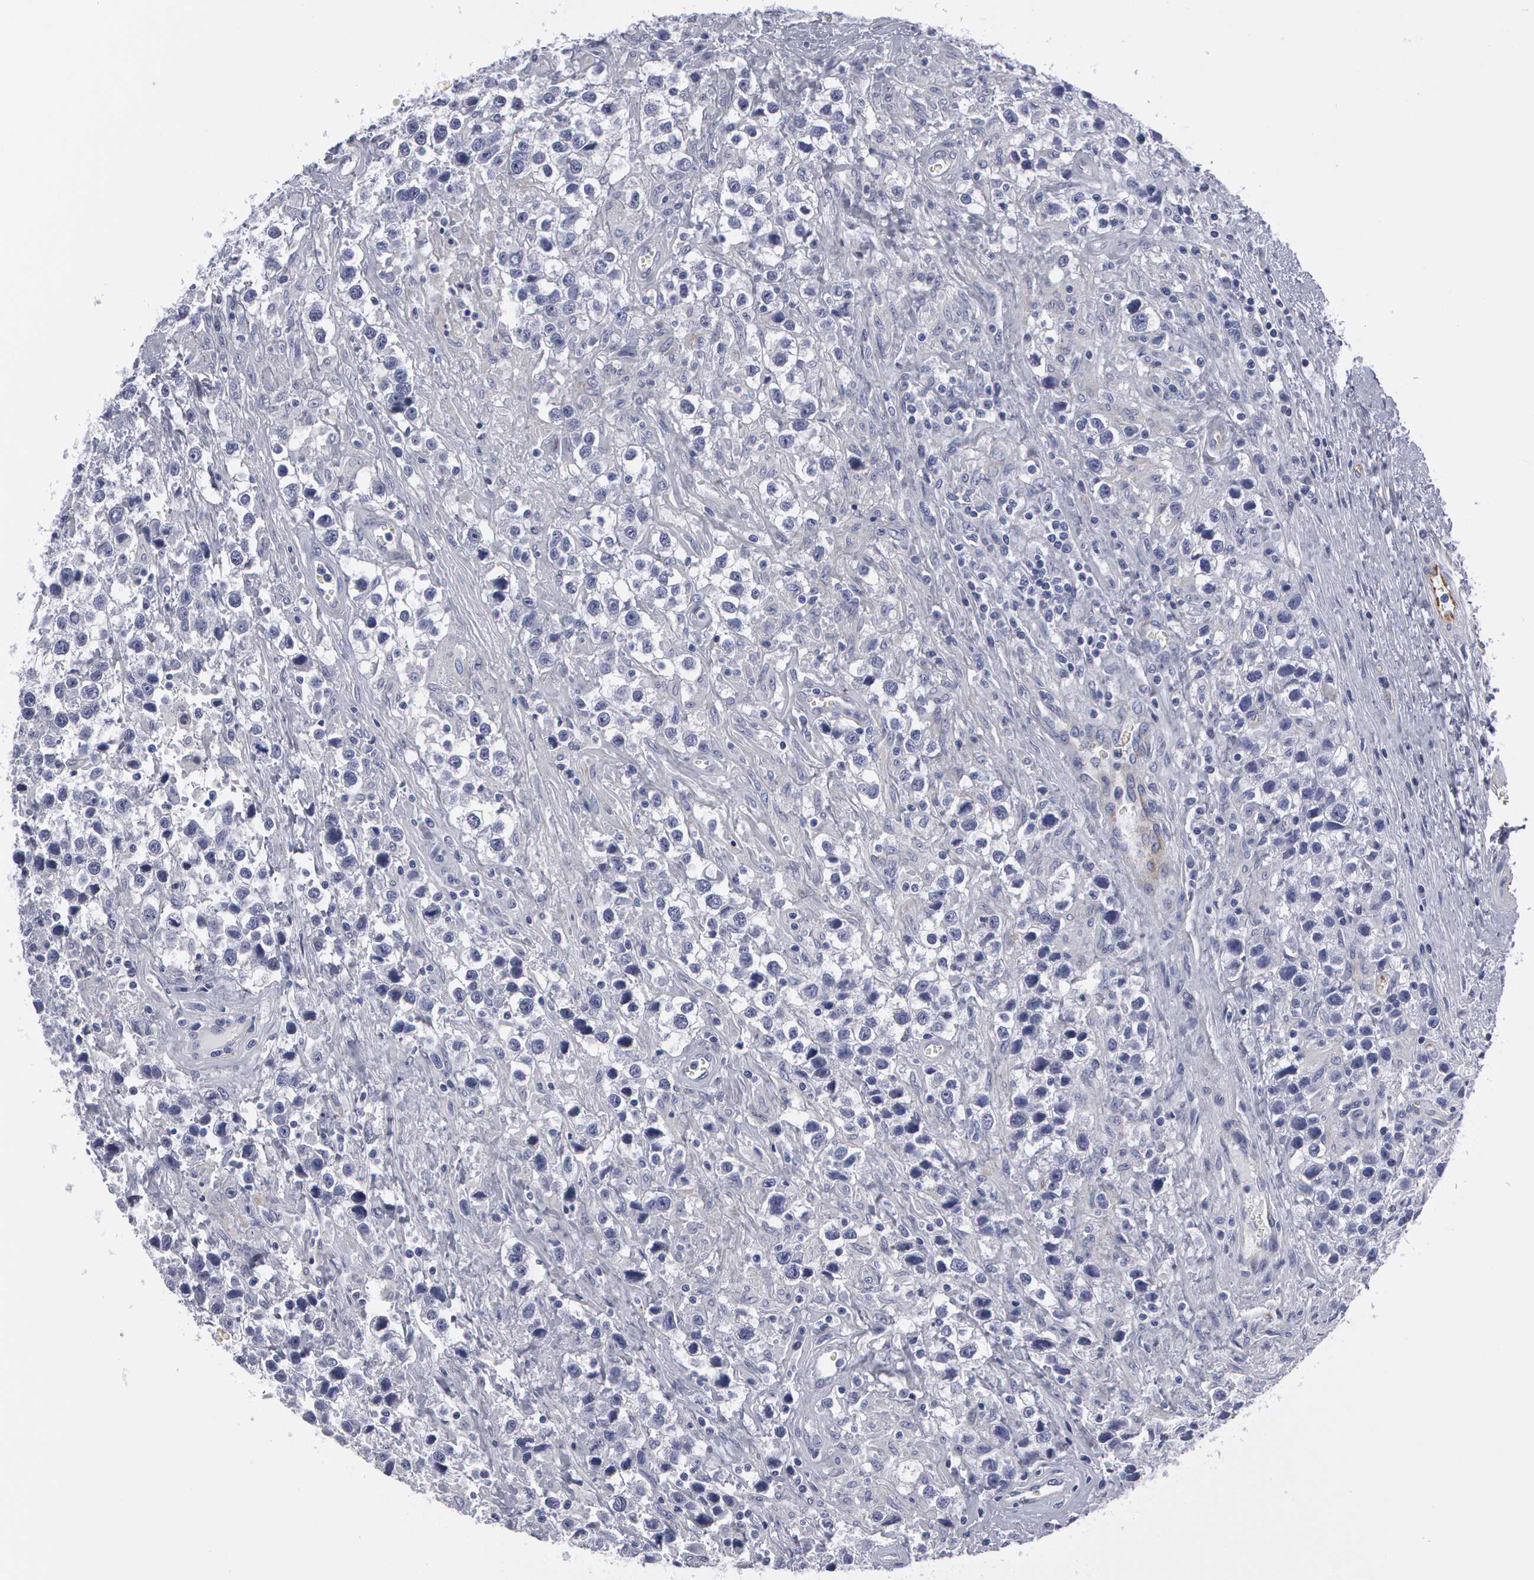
{"staining": {"intensity": "negative", "quantity": "none", "location": "none"}, "tissue": "testis cancer", "cell_type": "Tumor cells", "image_type": "cancer", "snomed": [{"axis": "morphology", "description": "Seminoma, NOS"}, {"axis": "topography", "description": "Testis"}], "caption": "This is a micrograph of immunohistochemistry staining of testis cancer, which shows no positivity in tumor cells.", "gene": "SMC1B", "patient": {"sex": "male", "age": 43}}